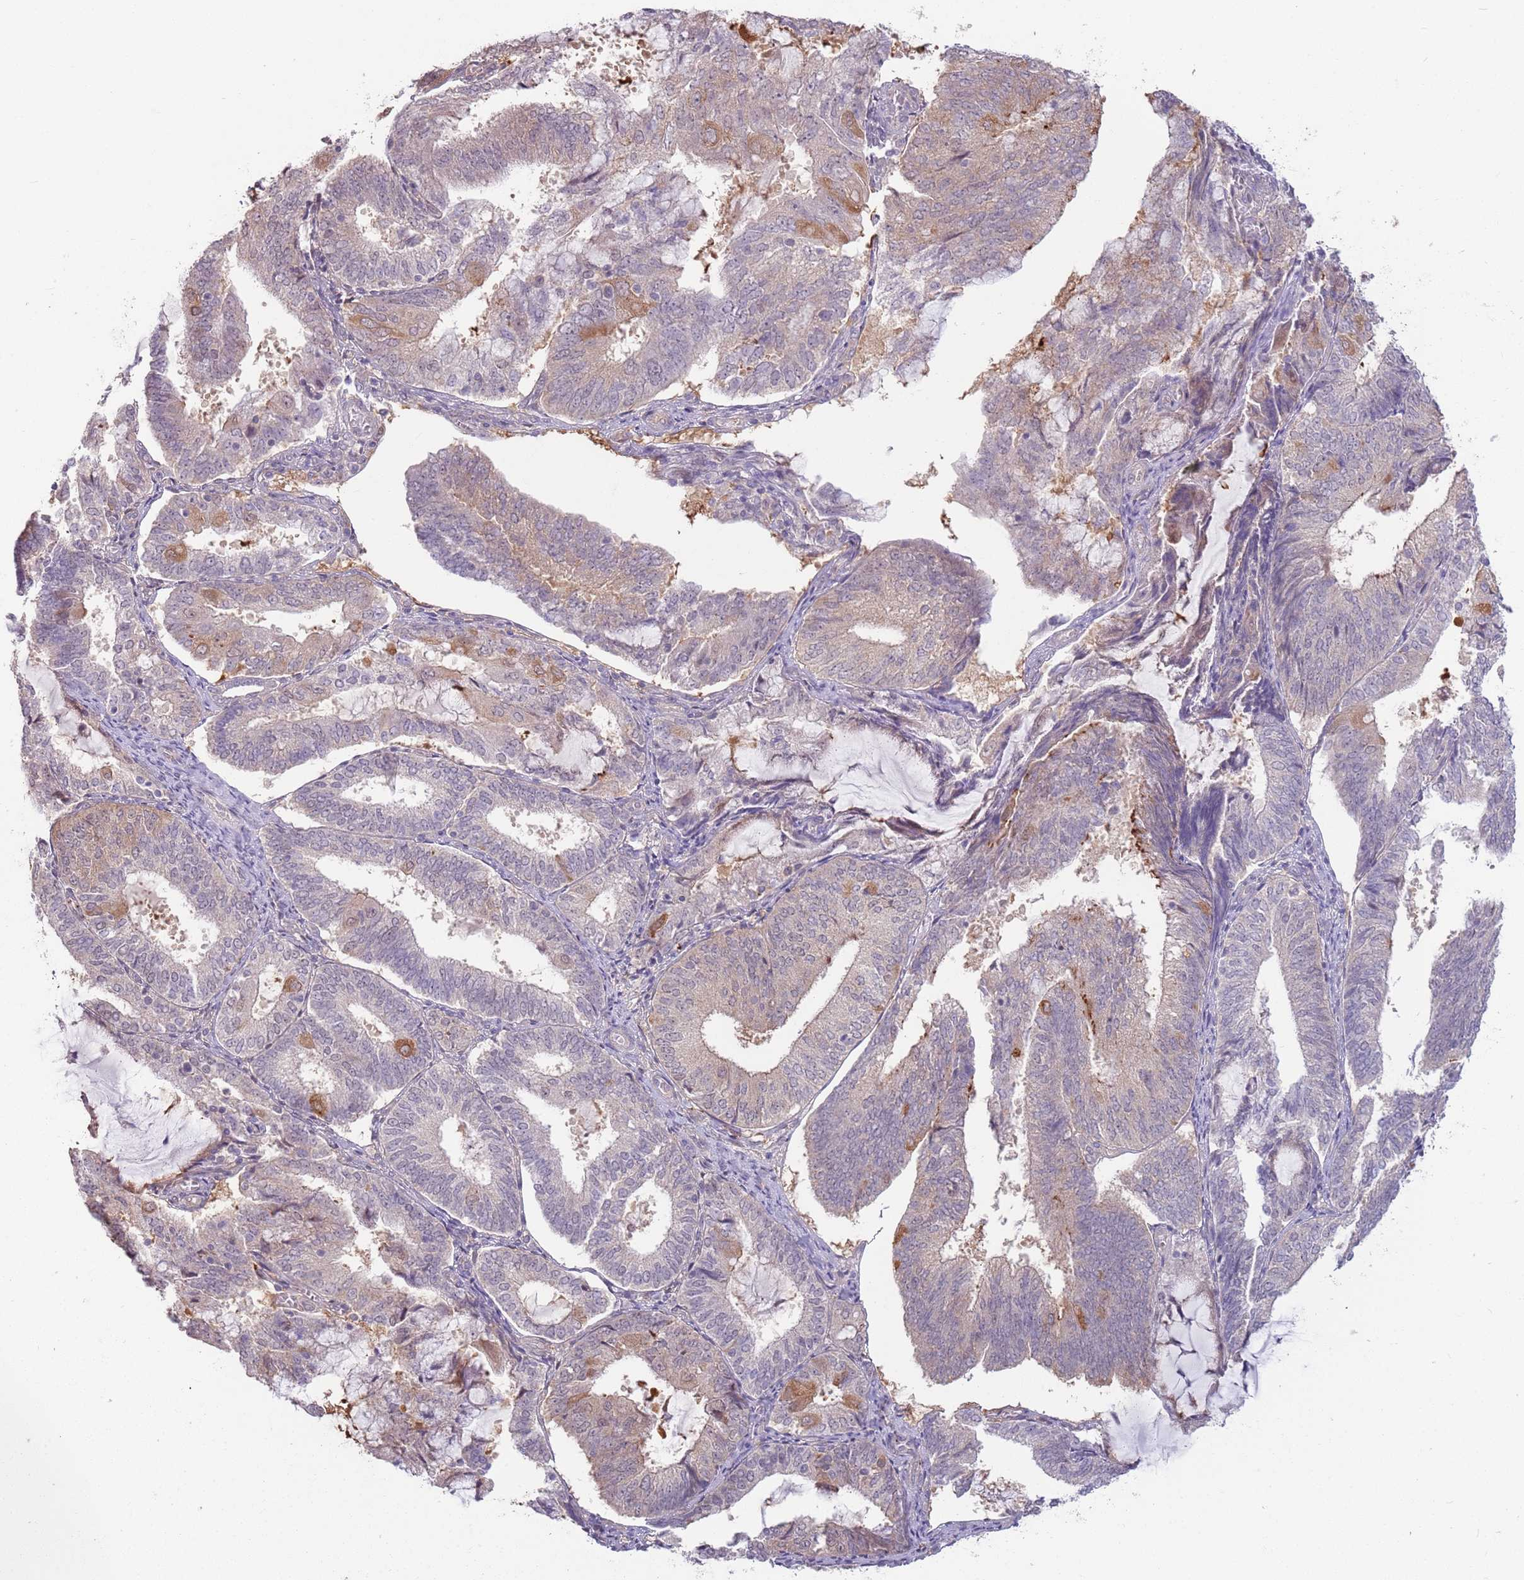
{"staining": {"intensity": "moderate", "quantity": "<25%", "location": "cytoplasmic/membranous"}, "tissue": "endometrial cancer", "cell_type": "Tumor cells", "image_type": "cancer", "snomed": [{"axis": "morphology", "description": "Adenocarcinoma, NOS"}, {"axis": "topography", "description": "Endometrium"}], "caption": "An immunohistochemistry (IHC) micrograph of tumor tissue is shown. Protein staining in brown labels moderate cytoplasmic/membranous positivity in adenocarcinoma (endometrial) within tumor cells.", "gene": "LDHD", "patient": {"sex": "female", "age": 81}}